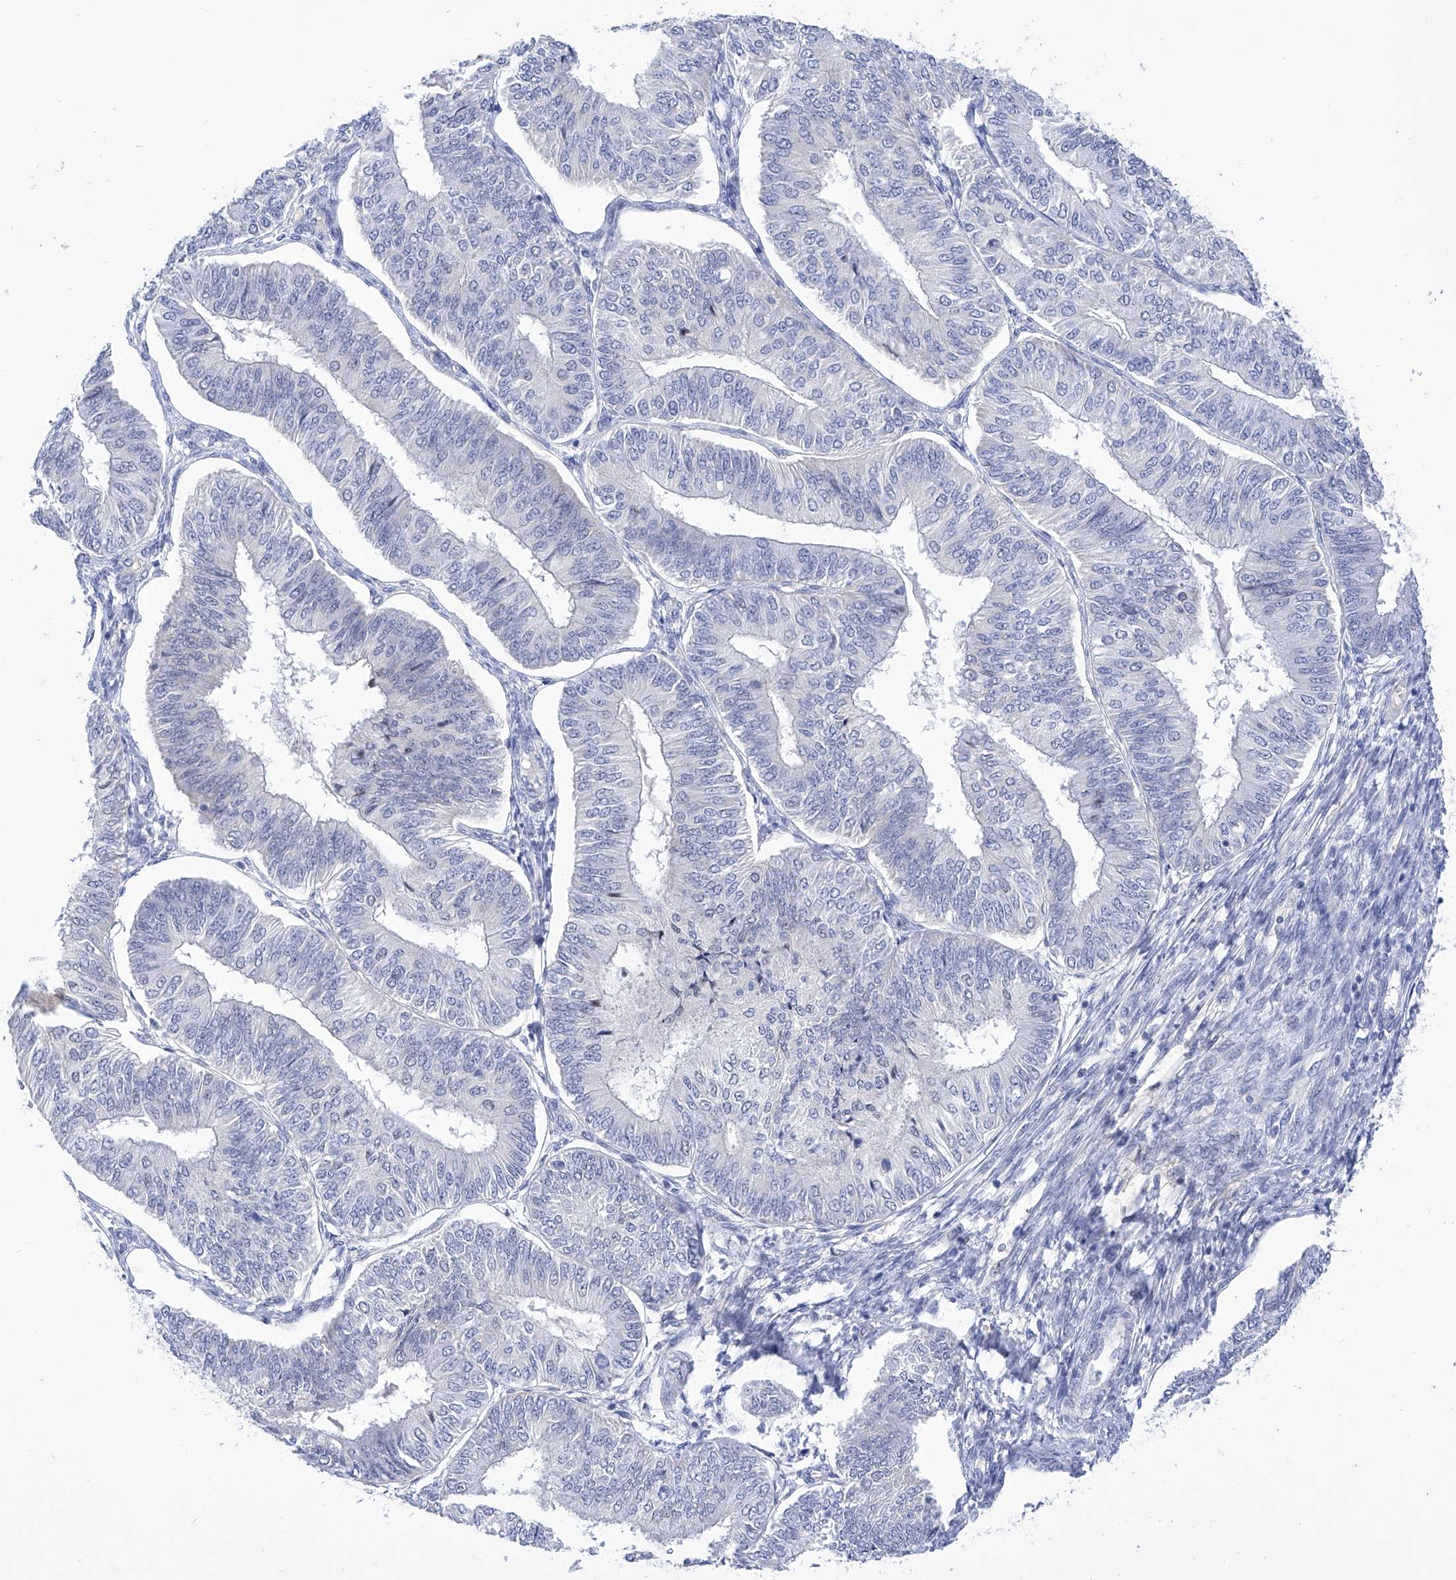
{"staining": {"intensity": "negative", "quantity": "none", "location": "none"}, "tissue": "endometrial cancer", "cell_type": "Tumor cells", "image_type": "cancer", "snomed": [{"axis": "morphology", "description": "Adenocarcinoma, NOS"}, {"axis": "topography", "description": "Endometrium"}], "caption": "Immunohistochemistry (IHC) of human endometrial cancer (adenocarcinoma) displays no positivity in tumor cells.", "gene": "SART1", "patient": {"sex": "female", "age": 58}}